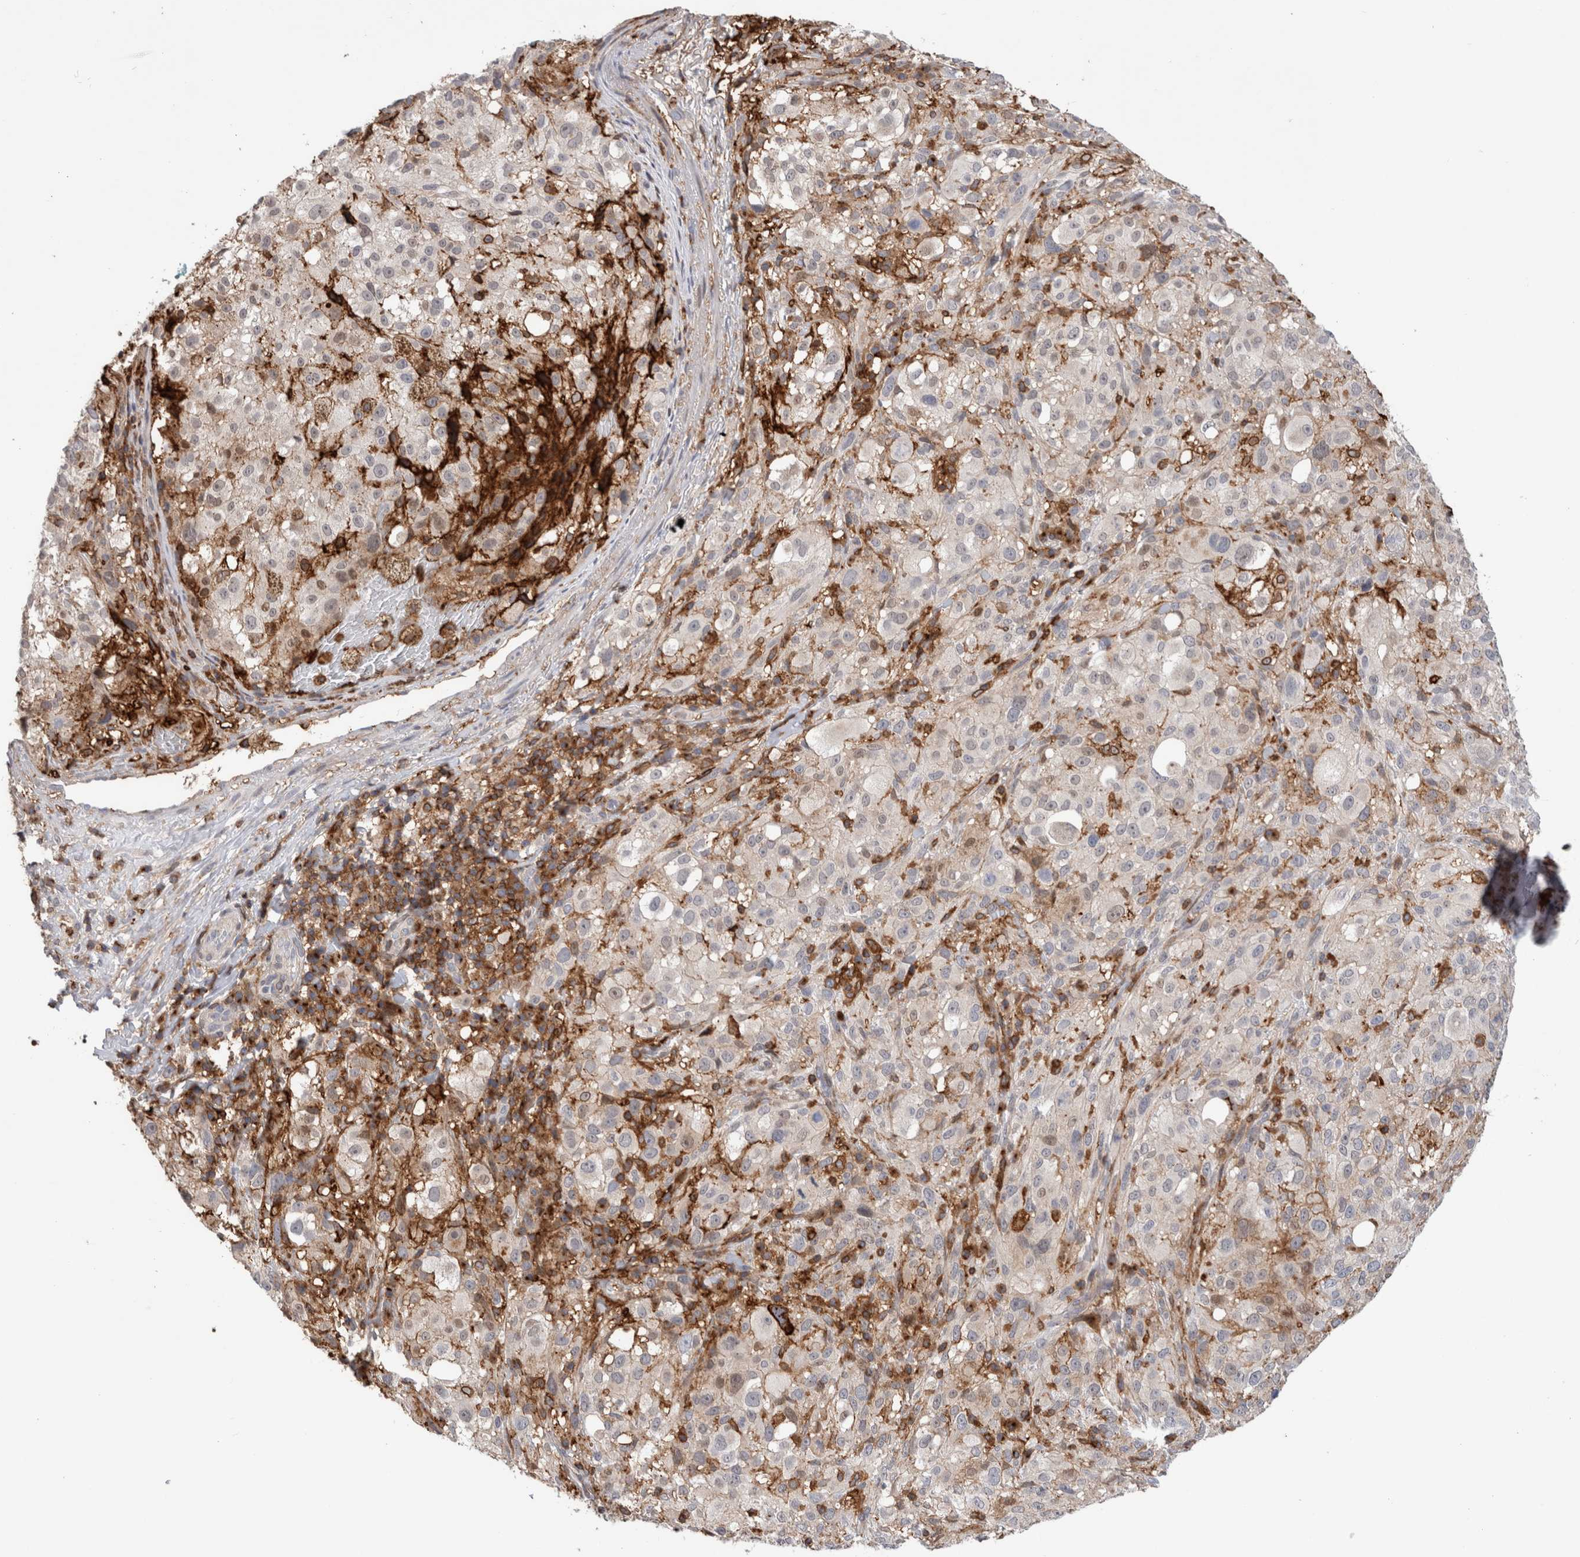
{"staining": {"intensity": "negative", "quantity": "none", "location": "none"}, "tissue": "melanoma", "cell_type": "Tumor cells", "image_type": "cancer", "snomed": [{"axis": "morphology", "description": "Necrosis, NOS"}, {"axis": "morphology", "description": "Malignant melanoma, NOS"}, {"axis": "topography", "description": "Skin"}], "caption": "Protein analysis of malignant melanoma exhibits no significant positivity in tumor cells. (DAB immunohistochemistry (IHC) with hematoxylin counter stain).", "gene": "CCDC88B", "patient": {"sex": "female", "age": 87}}